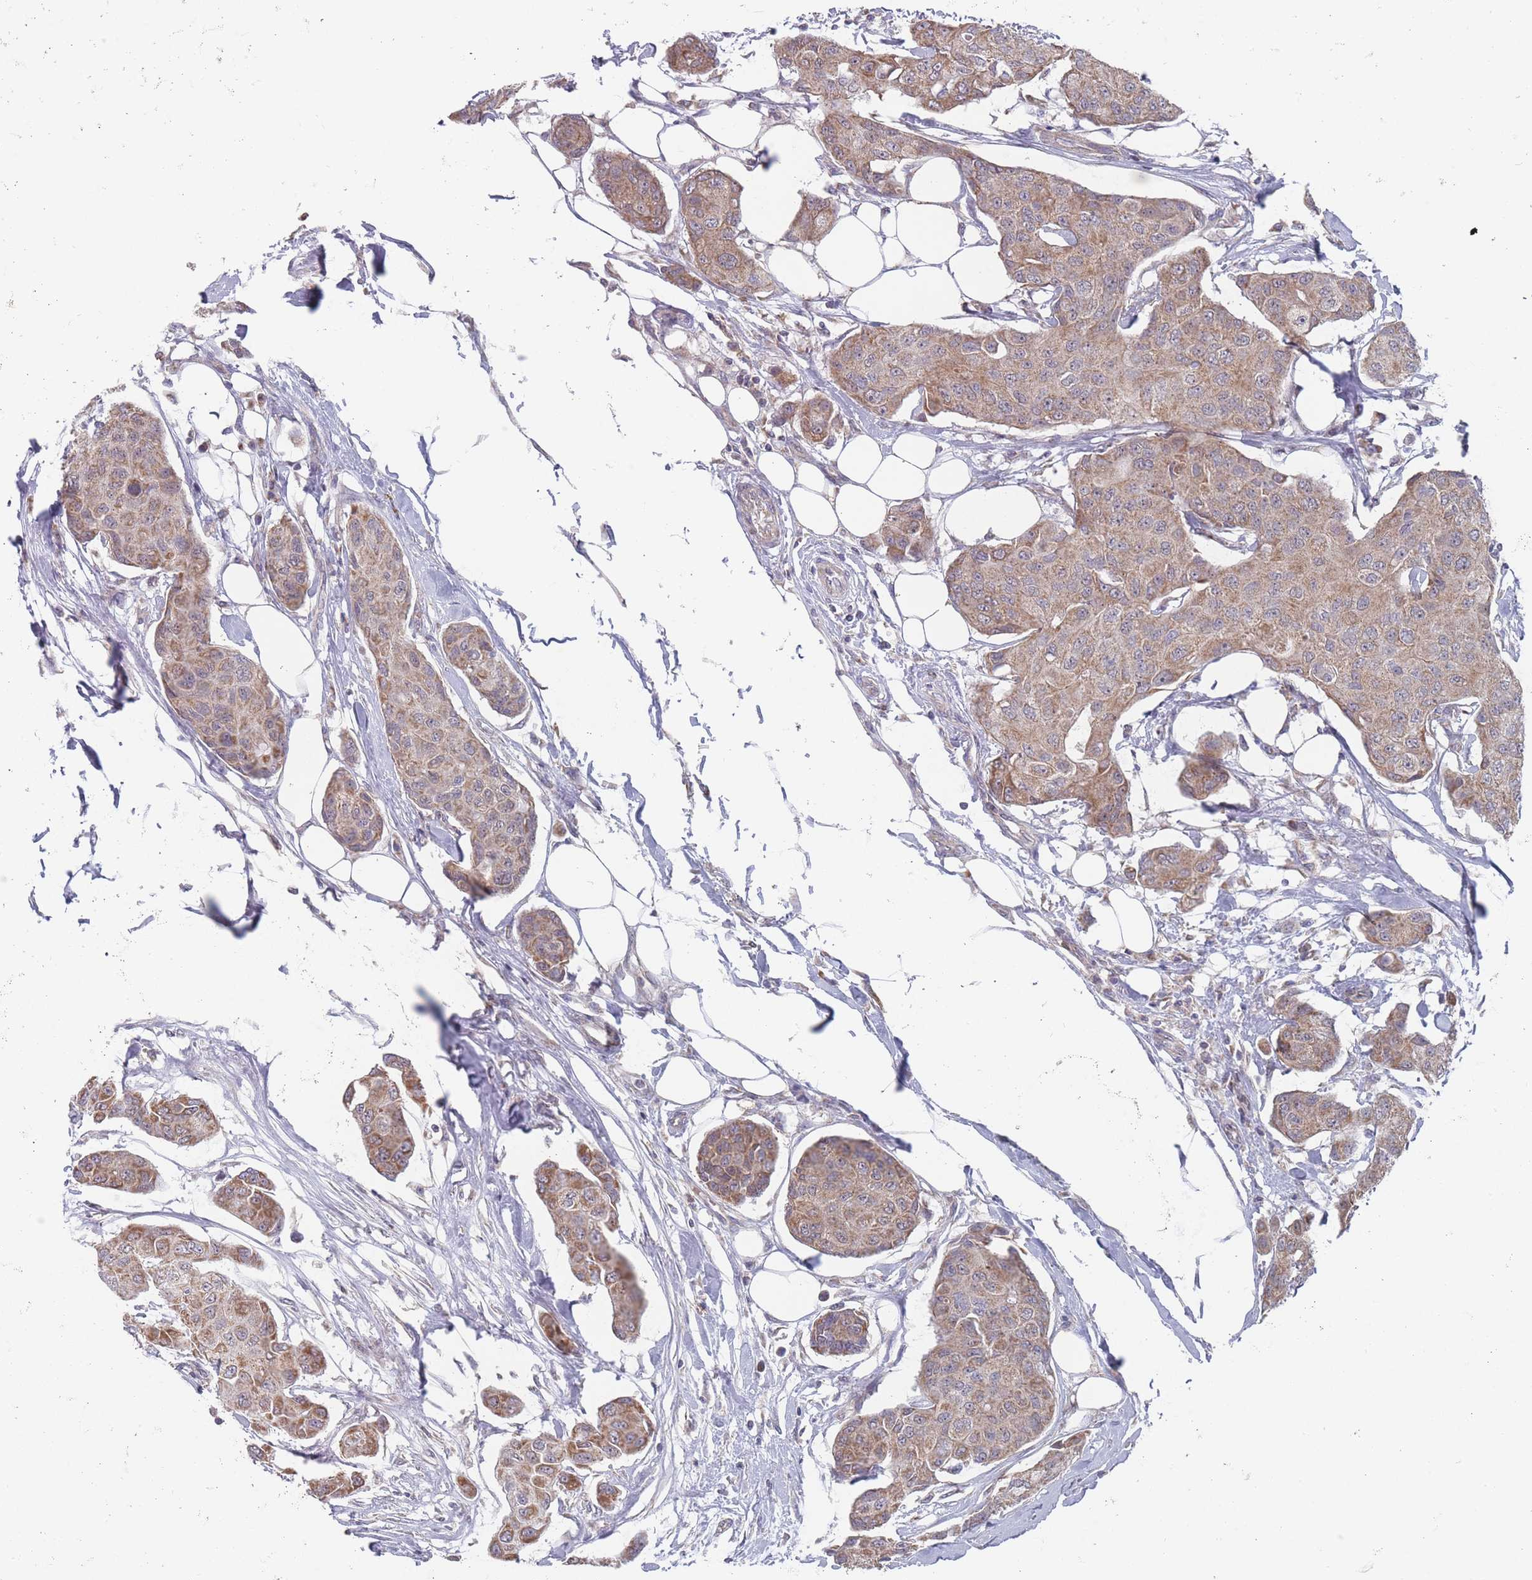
{"staining": {"intensity": "moderate", "quantity": ">75%", "location": "cytoplasmic/membranous"}, "tissue": "breast cancer", "cell_type": "Tumor cells", "image_type": "cancer", "snomed": [{"axis": "morphology", "description": "Duct carcinoma"}, {"axis": "topography", "description": "Breast"}, {"axis": "topography", "description": "Lymph node"}], "caption": "IHC image of human breast invasive ductal carcinoma stained for a protein (brown), which displays medium levels of moderate cytoplasmic/membranous positivity in about >75% of tumor cells.", "gene": "PEX7", "patient": {"sex": "female", "age": 80}}